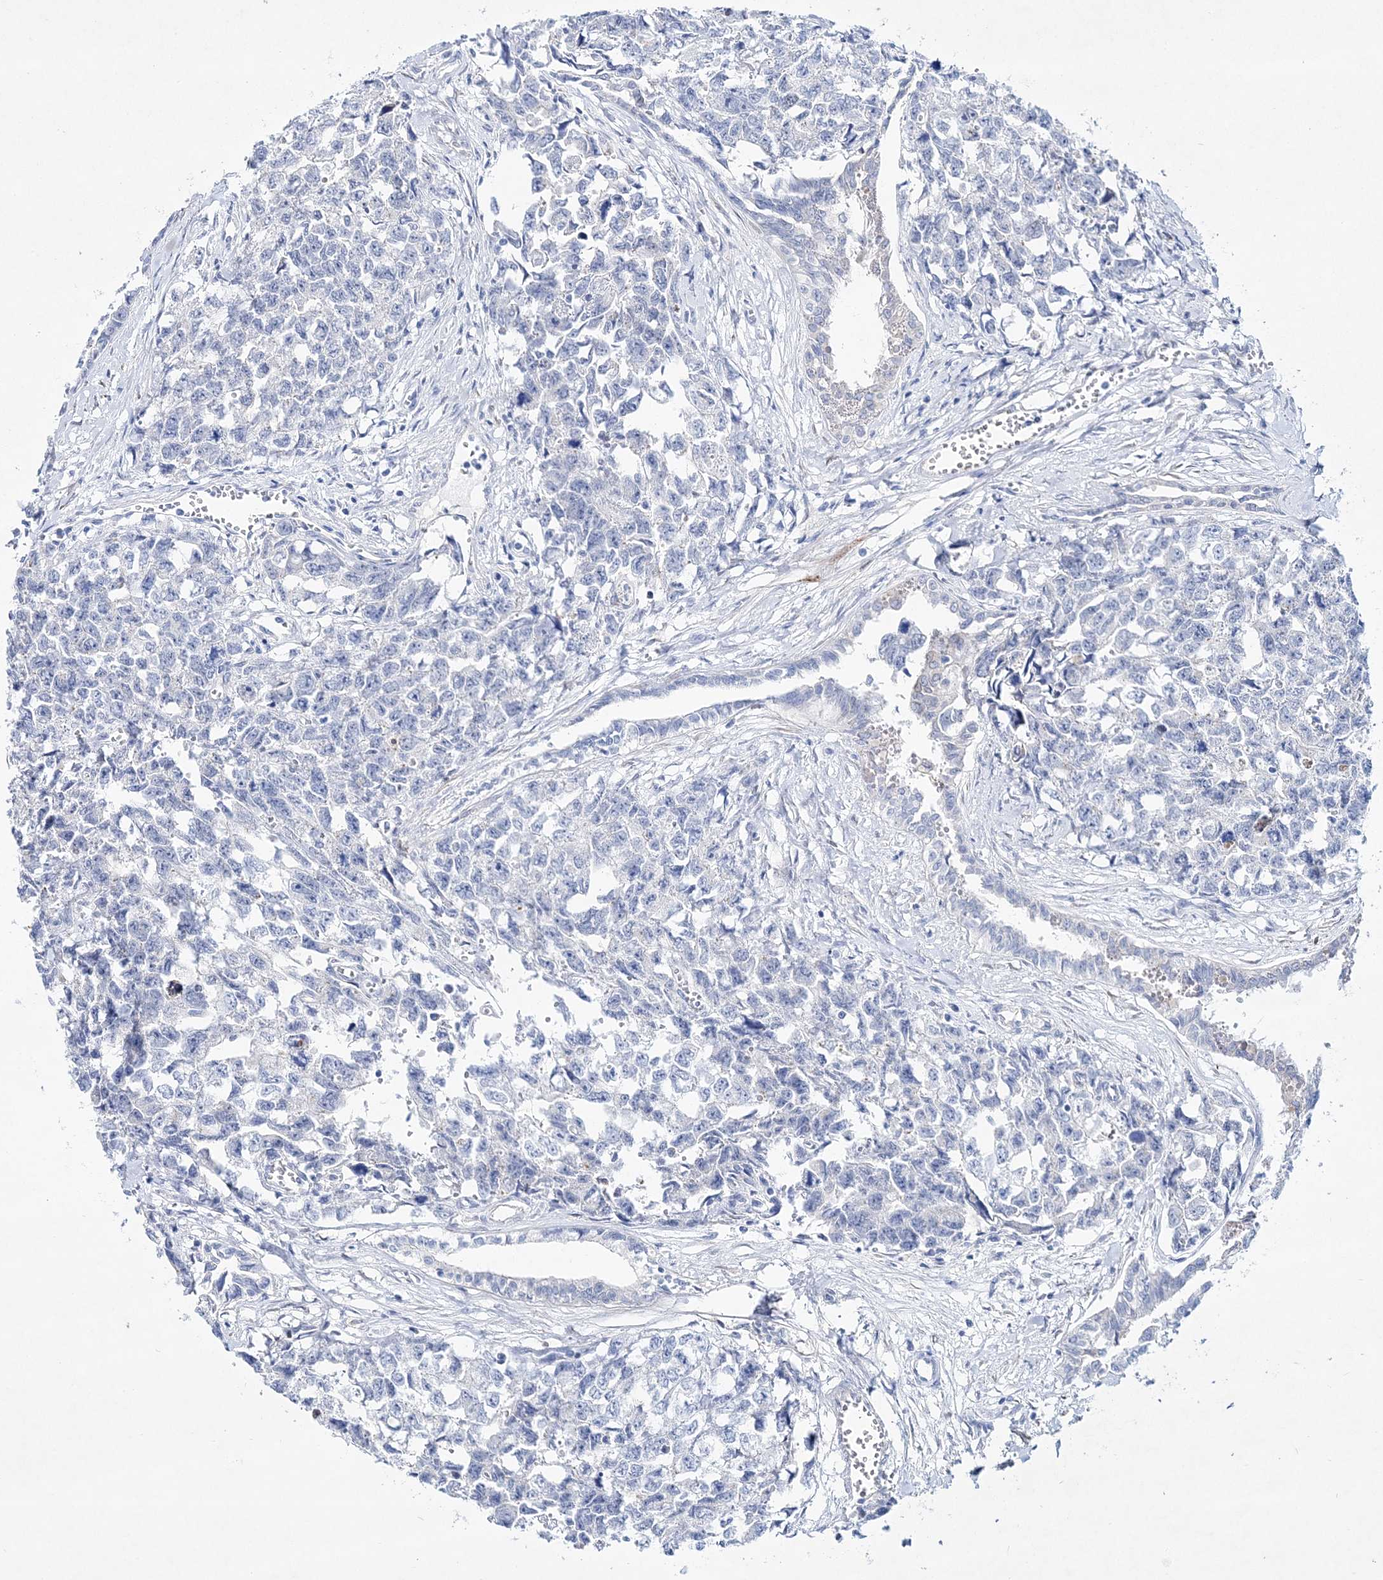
{"staining": {"intensity": "negative", "quantity": "none", "location": "none"}, "tissue": "testis cancer", "cell_type": "Tumor cells", "image_type": "cancer", "snomed": [{"axis": "morphology", "description": "Carcinoma, Embryonal, NOS"}, {"axis": "topography", "description": "Testis"}], "caption": "This is an immunohistochemistry image of testis cancer (embryonal carcinoma). There is no staining in tumor cells.", "gene": "SPINK7", "patient": {"sex": "male", "age": 31}}